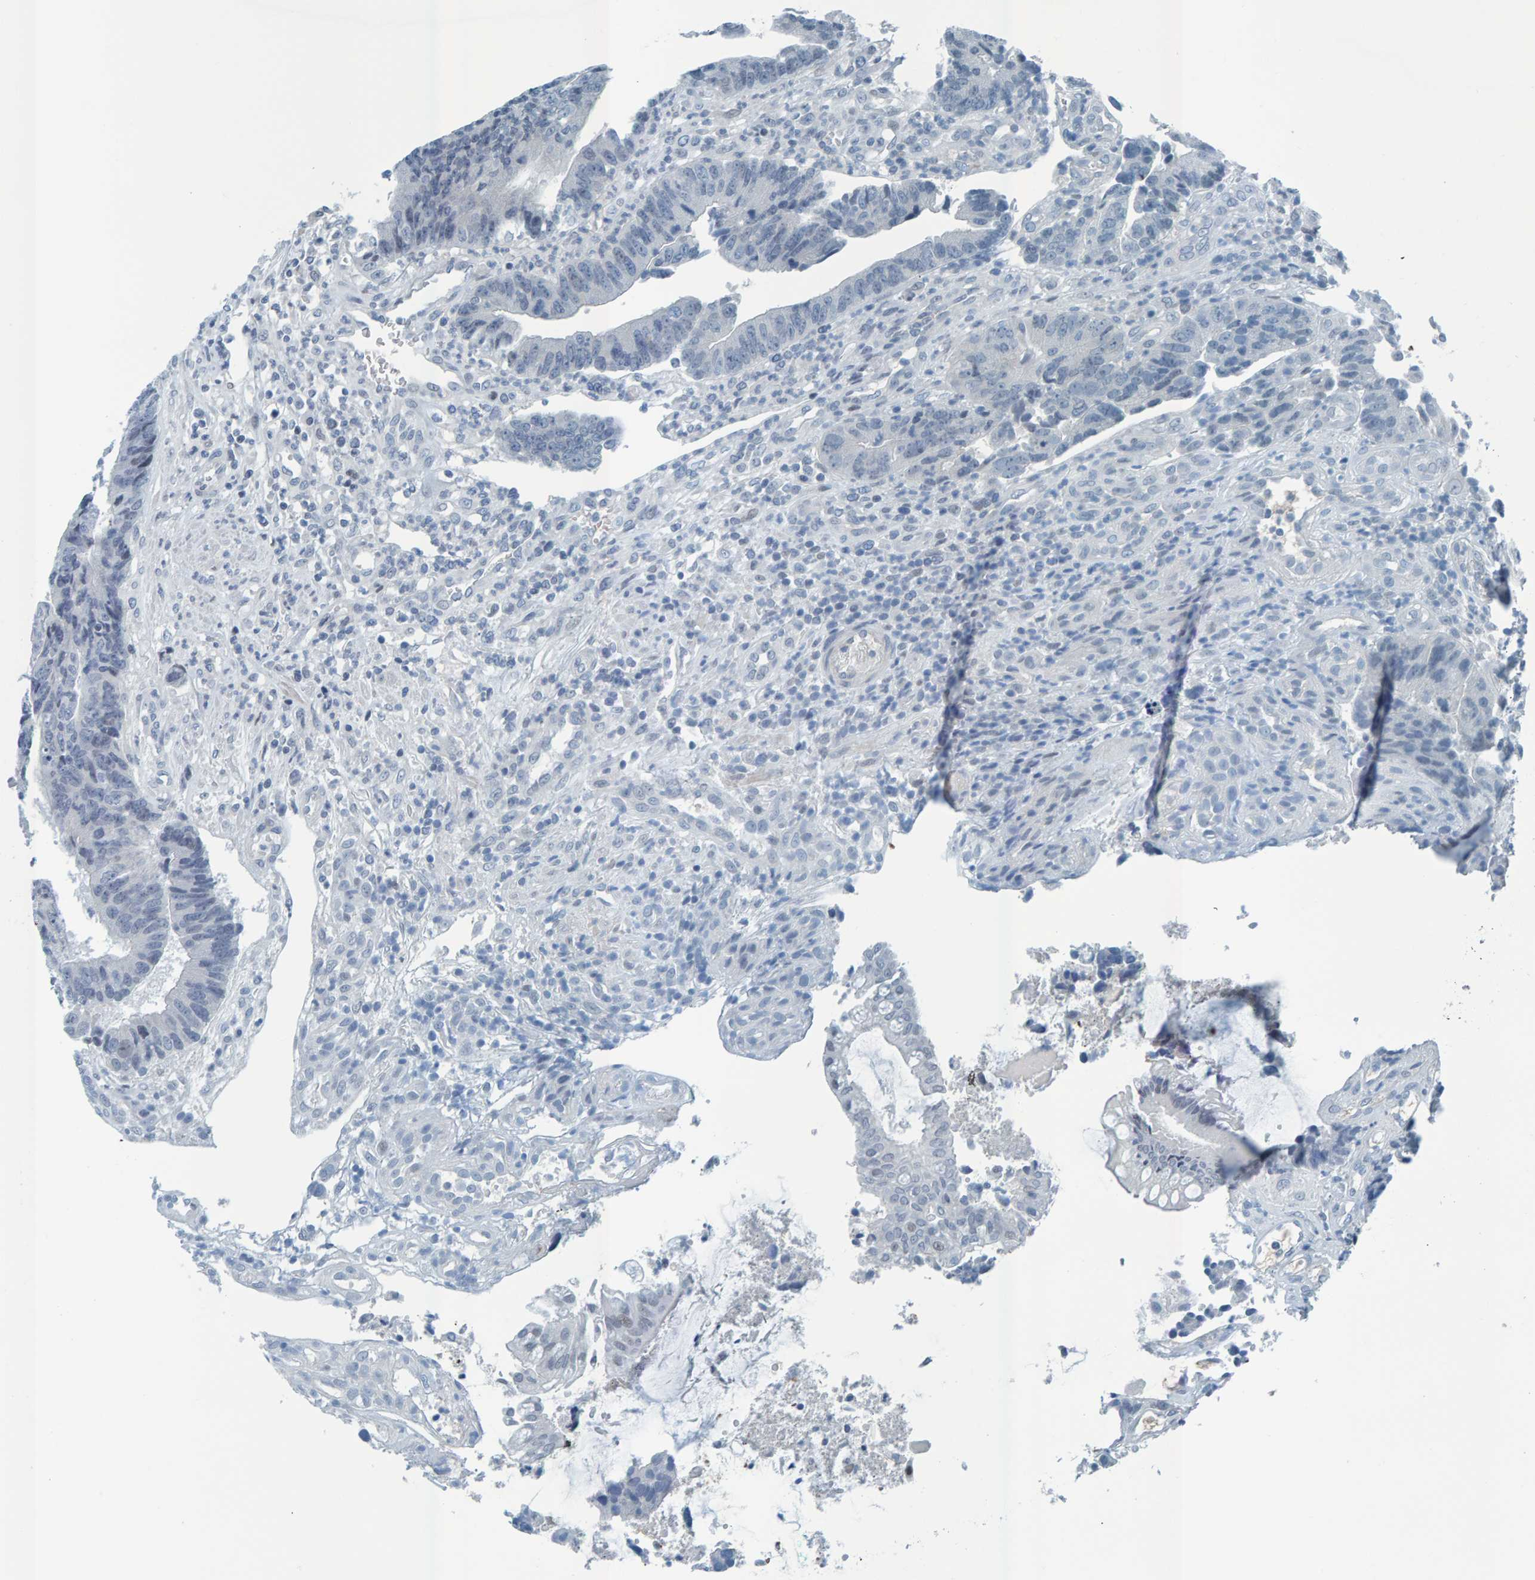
{"staining": {"intensity": "negative", "quantity": "none", "location": "none"}, "tissue": "colorectal cancer", "cell_type": "Tumor cells", "image_type": "cancer", "snomed": [{"axis": "morphology", "description": "Adenocarcinoma, NOS"}, {"axis": "topography", "description": "Rectum"}], "caption": "A histopathology image of colorectal adenocarcinoma stained for a protein reveals no brown staining in tumor cells.", "gene": "CNP", "patient": {"sex": "male", "age": 84}}